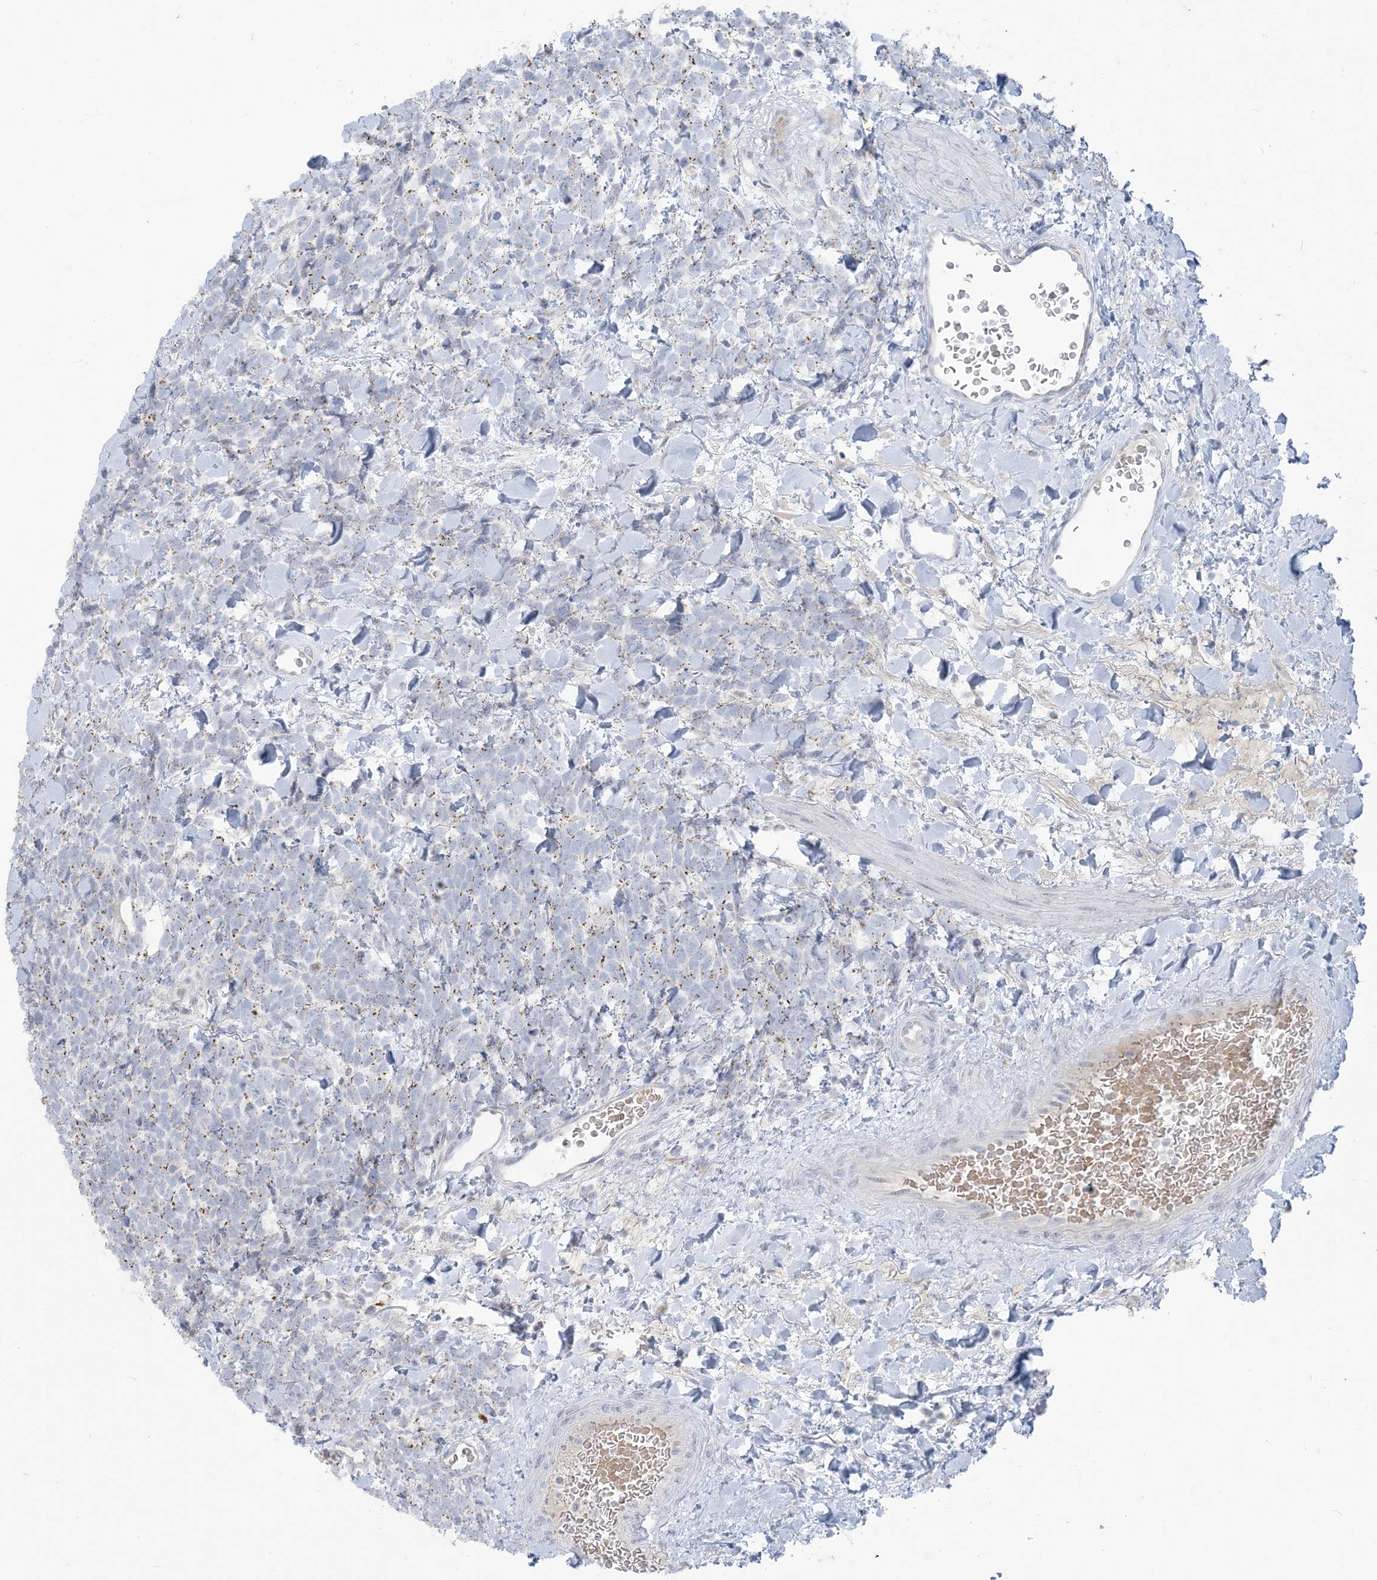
{"staining": {"intensity": "moderate", "quantity": "25%-75%", "location": "cytoplasmic/membranous"}, "tissue": "urothelial cancer", "cell_type": "Tumor cells", "image_type": "cancer", "snomed": [{"axis": "morphology", "description": "Urothelial carcinoma, High grade"}, {"axis": "topography", "description": "Urinary bladder"}], "caption": "This image displays IHC staining of human urothelial carcinoma (high-grade), with medium moderate cytoplasmic/membranous expression in approximately 25%-75% of tumor cells.", "gene": "SCML1", "patient": {"sex": "female", "age": 82}}